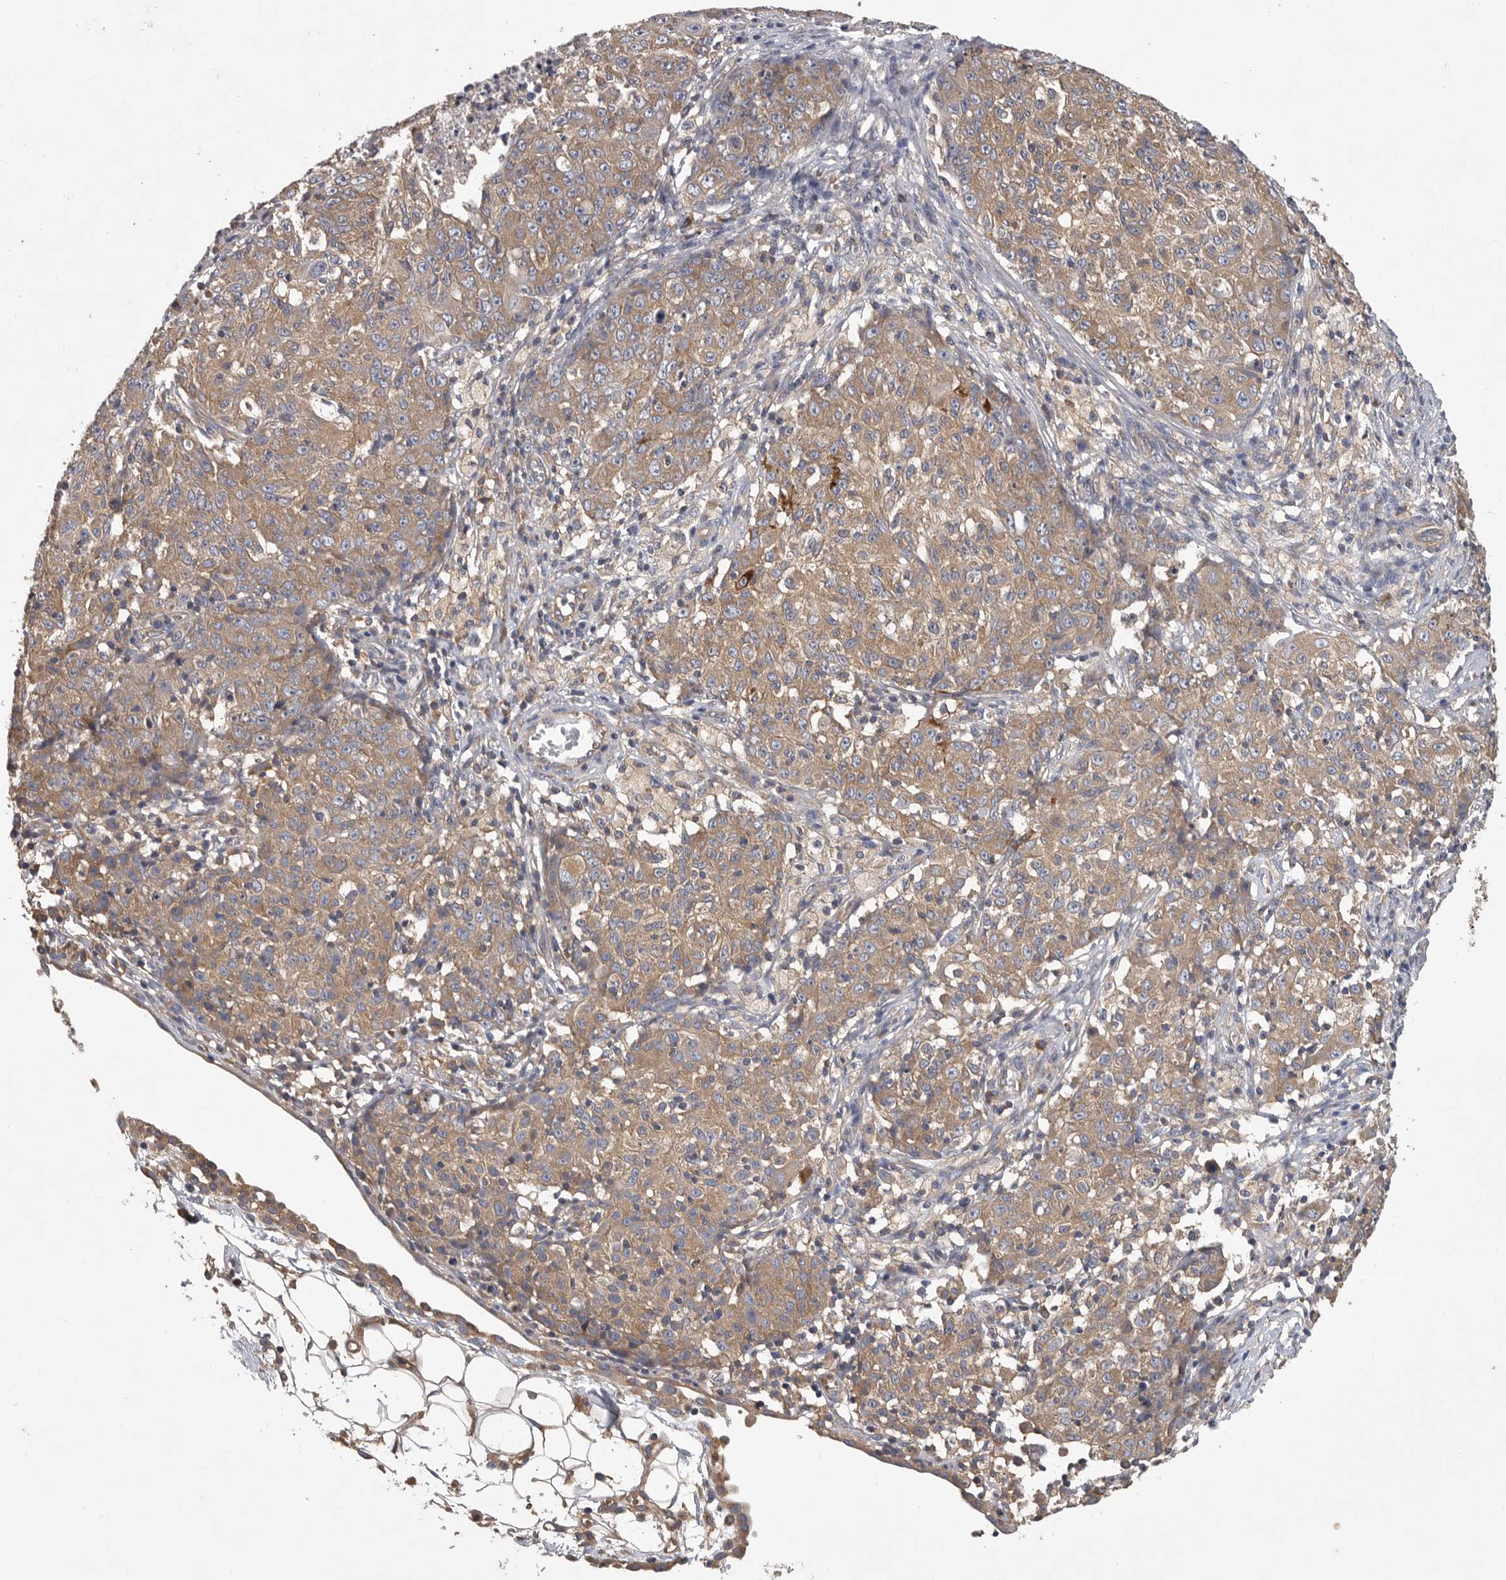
{"staining": {"intensity": "moderate", "quantity": ">75%", "location": "cytoplasmic/membranous"}, "tissue": "ovarian cancer", "cell_type": "Tumor cells", "image_type": "cancer", "snomed": [{"axis": "morphology", "description": "Carcinoma, endometroid"}, {"axis": "topography", "description": "Ovary"}], "caption": "An IHC histopathology image of tumor tissue is shown. Protein staining in brown shows moderate cytoplasmic/membranous positivity in ovarian endometroid carcinoma within tumor cells.", "gene": "OXR1", "patient": {"sex": "female", "age": 42}}